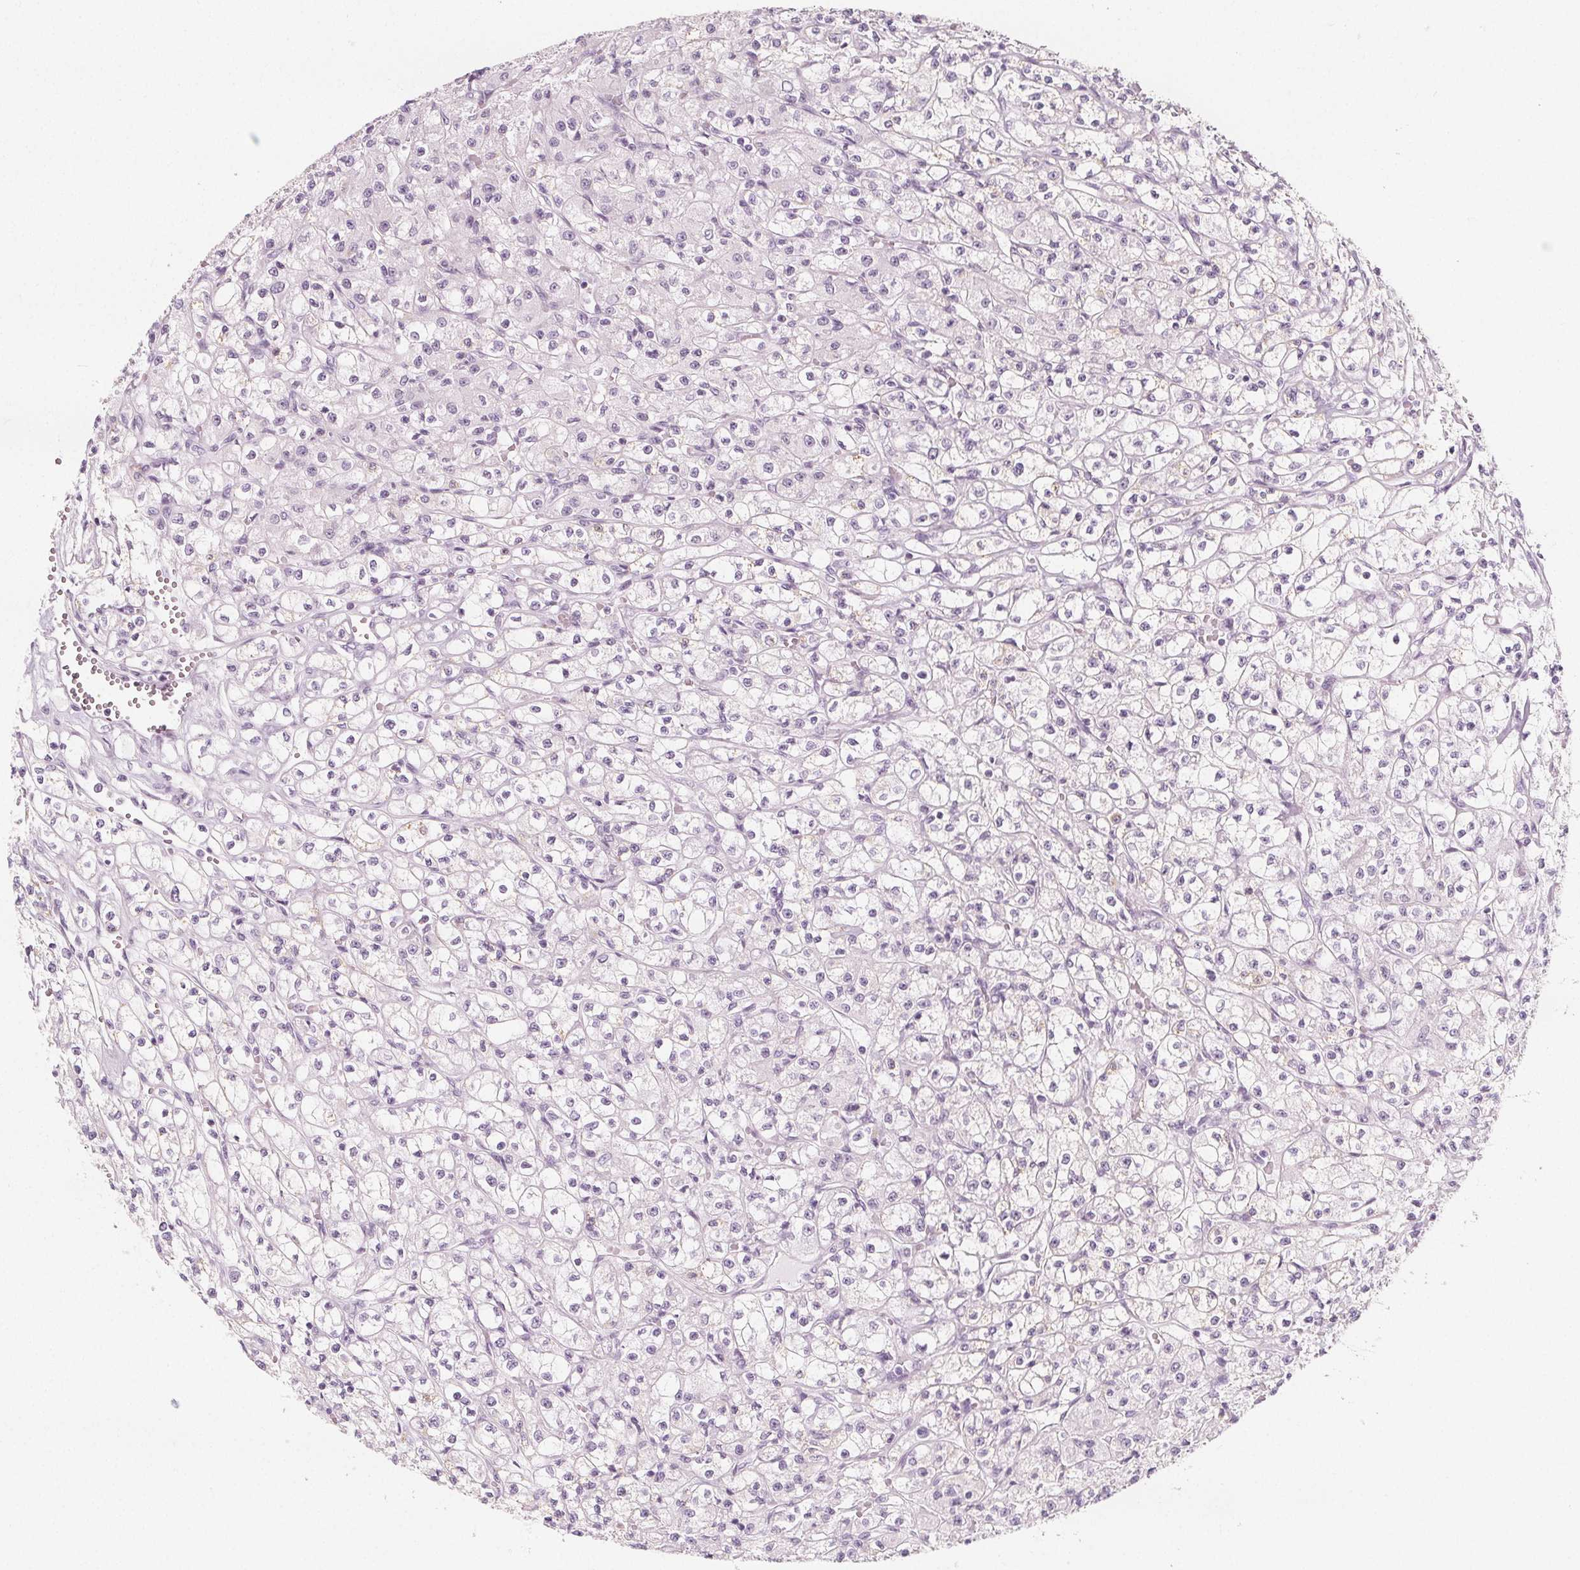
{"staining": {"intensity": "negative", "quantity": "none", "location": "none"}, "tissue": "renal cancer", "cell_type": "Tumor cells", "image_type": "cancer", "snomed": [{"axis": "morphology", "description": "Adenocarcinoma, NOS"}, {"axis": "topography", "description": "Kidney"}], "caption": "This is an immunohistochemistry histopathology image of renal cancer. There is no positivity in tumor cells.", "gene": "IL17C", "patient": {"sex": "female", "age": 70}}